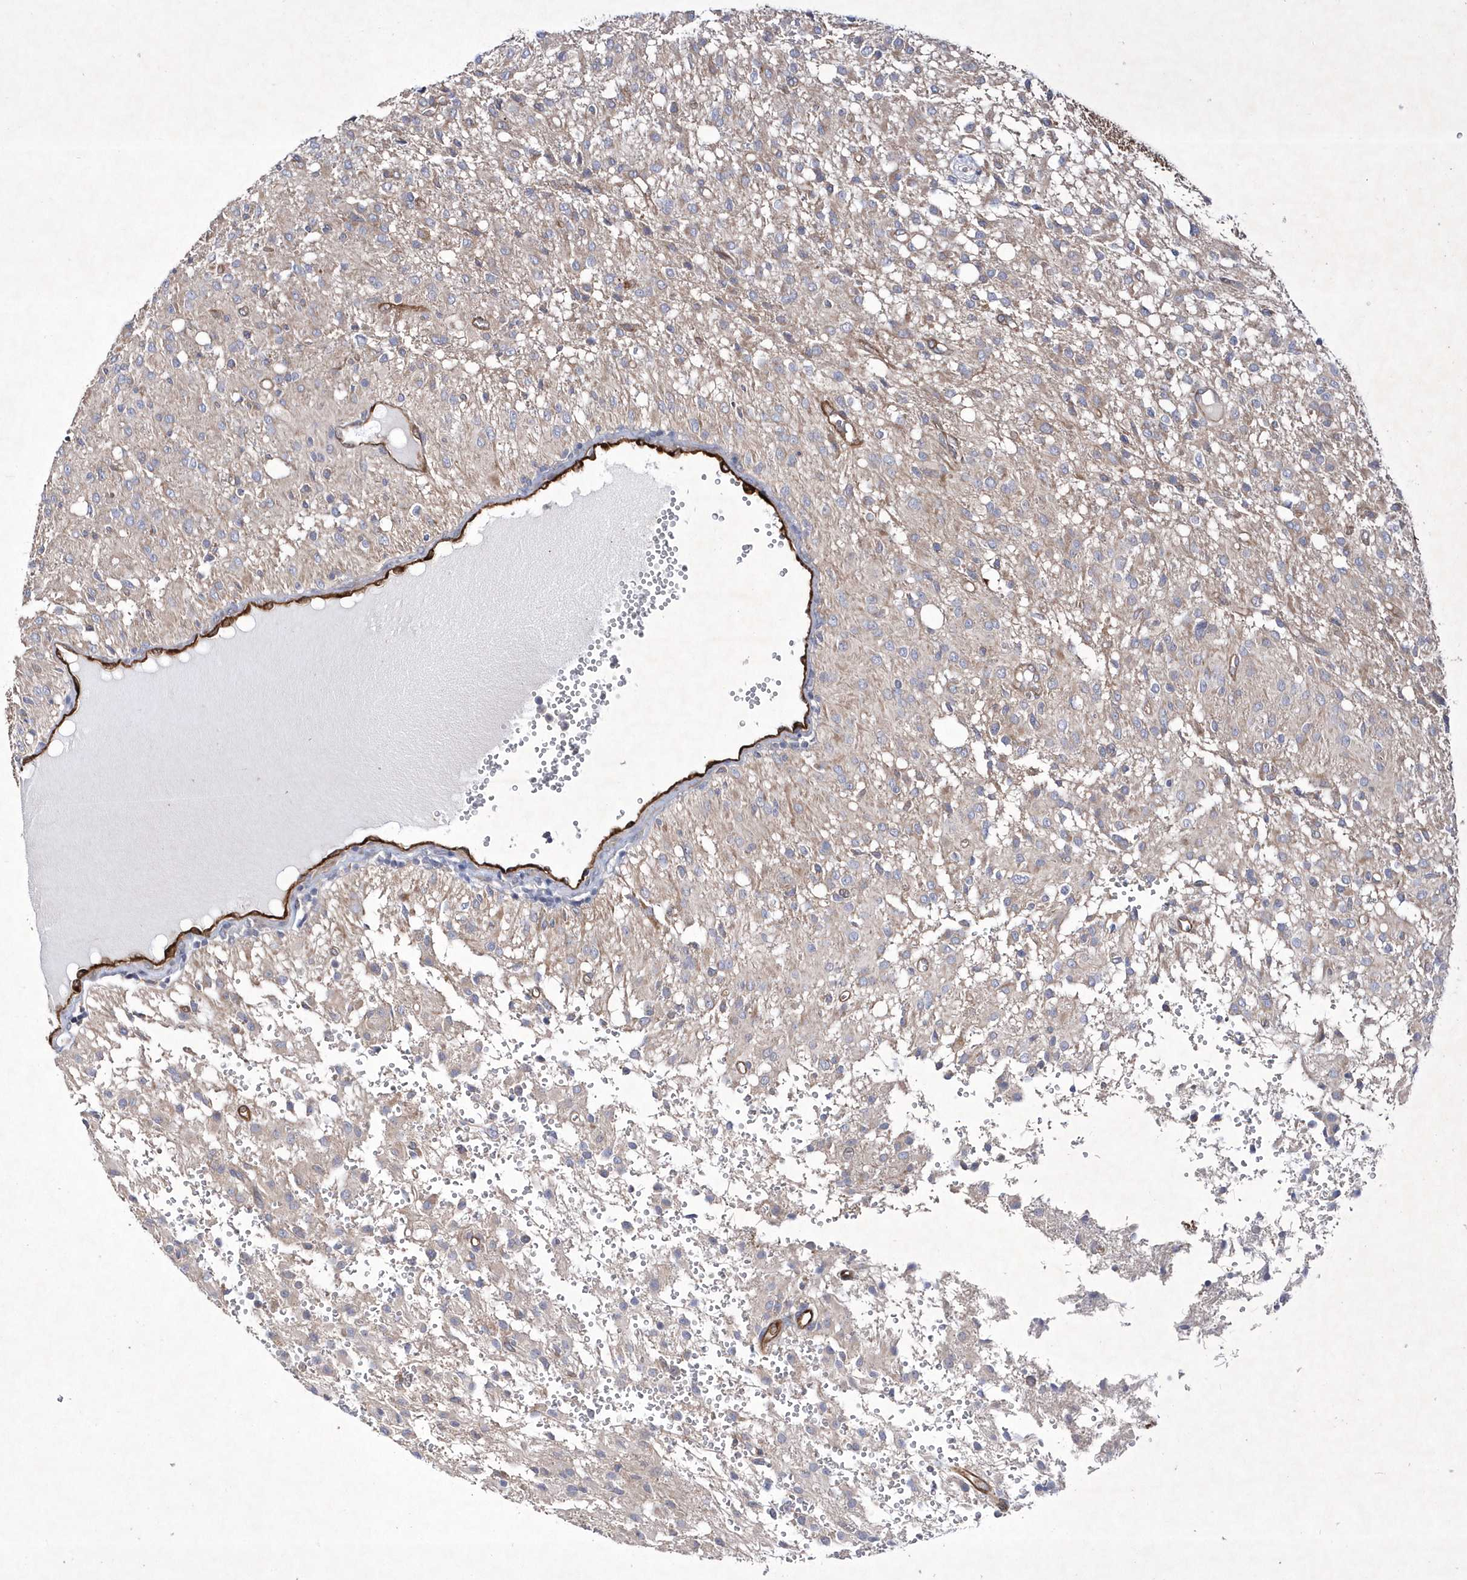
{"staining": {"intensity": "weak", "quantity": "<25%", "location": "cytoplasmic/membranous"}, "tissue": "glioma", "cell_type": "Tumor cells", "image_type": "cancer", "snomed": [{"axis": "morphology", "description": "Glioma, malignant, High grade"}, {"axis": "topography", "description": "Brain"}], "caption": "Immunohistochemistry (IHC) of glioma reveals no positivity in tumor cells. (DAB immunohistochemistry visualized using brightfield microscopy, high magnification).", "gene": "DSPP", "patient": {"sex": "female", "age": 59}}